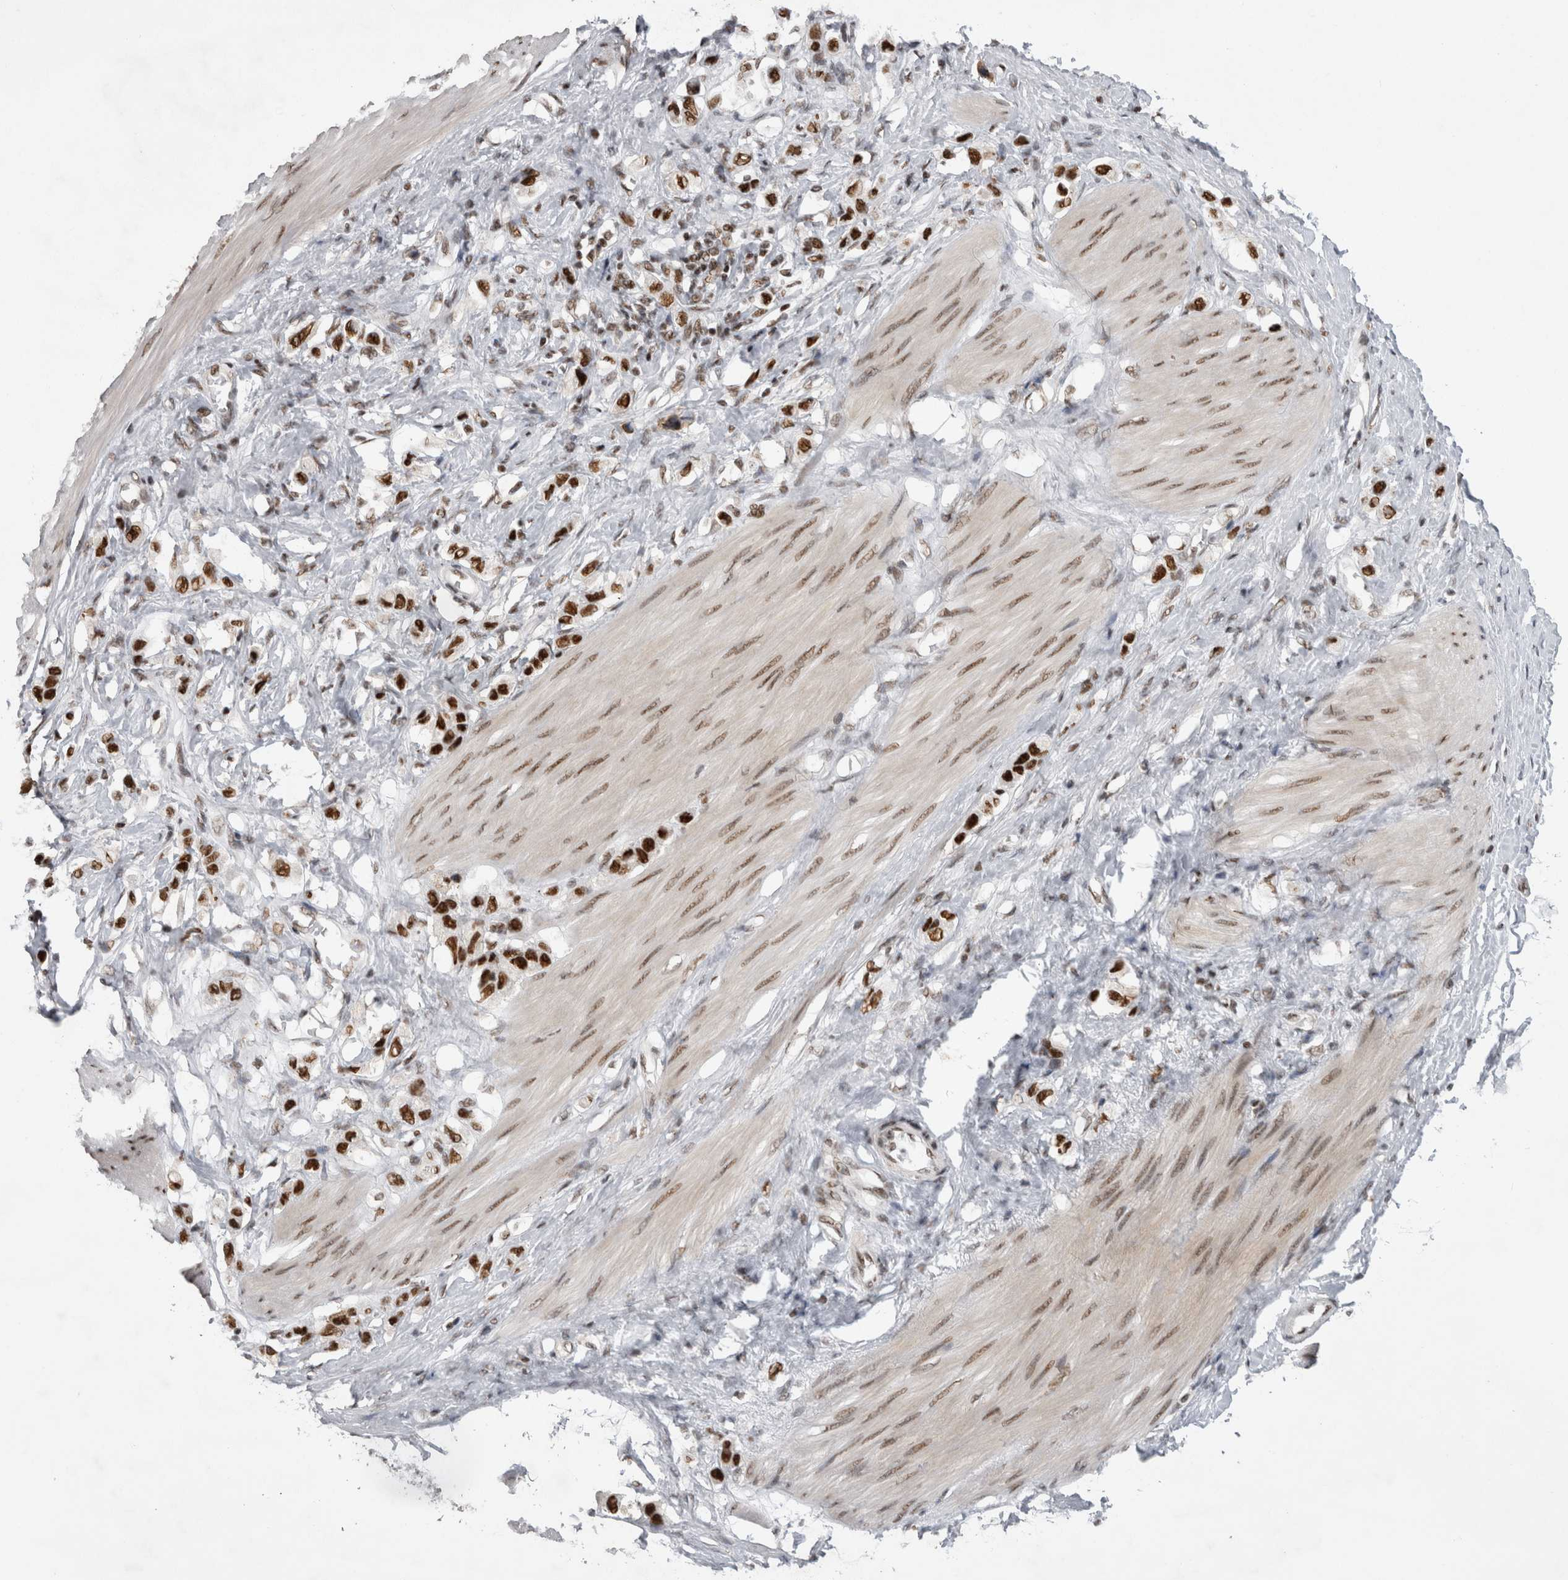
{"staining": {"intensity": "strong", "quantity": ">75%", "location": "nuclear"}, "tissue": "stomach cancer", "cell_type": "Tumor cells", "image_type": "cancer", "snomed": [{"axis": "morphology", "description": "Adenocarcinoma, NOS"}, {"axis": "topography", "description": "Stomach"}], "caption": "High-magnification brightfield microscopy of stomach cancer (adenocarcinoma) stained with DAB (brown) and counterstained with hematoxylin (blue). tumor cells exhibit strong nuclear expression is appreciated in about>75% of cells.", "gene": "CDK11A", "patient": {"sex": "female", "age": 65}}